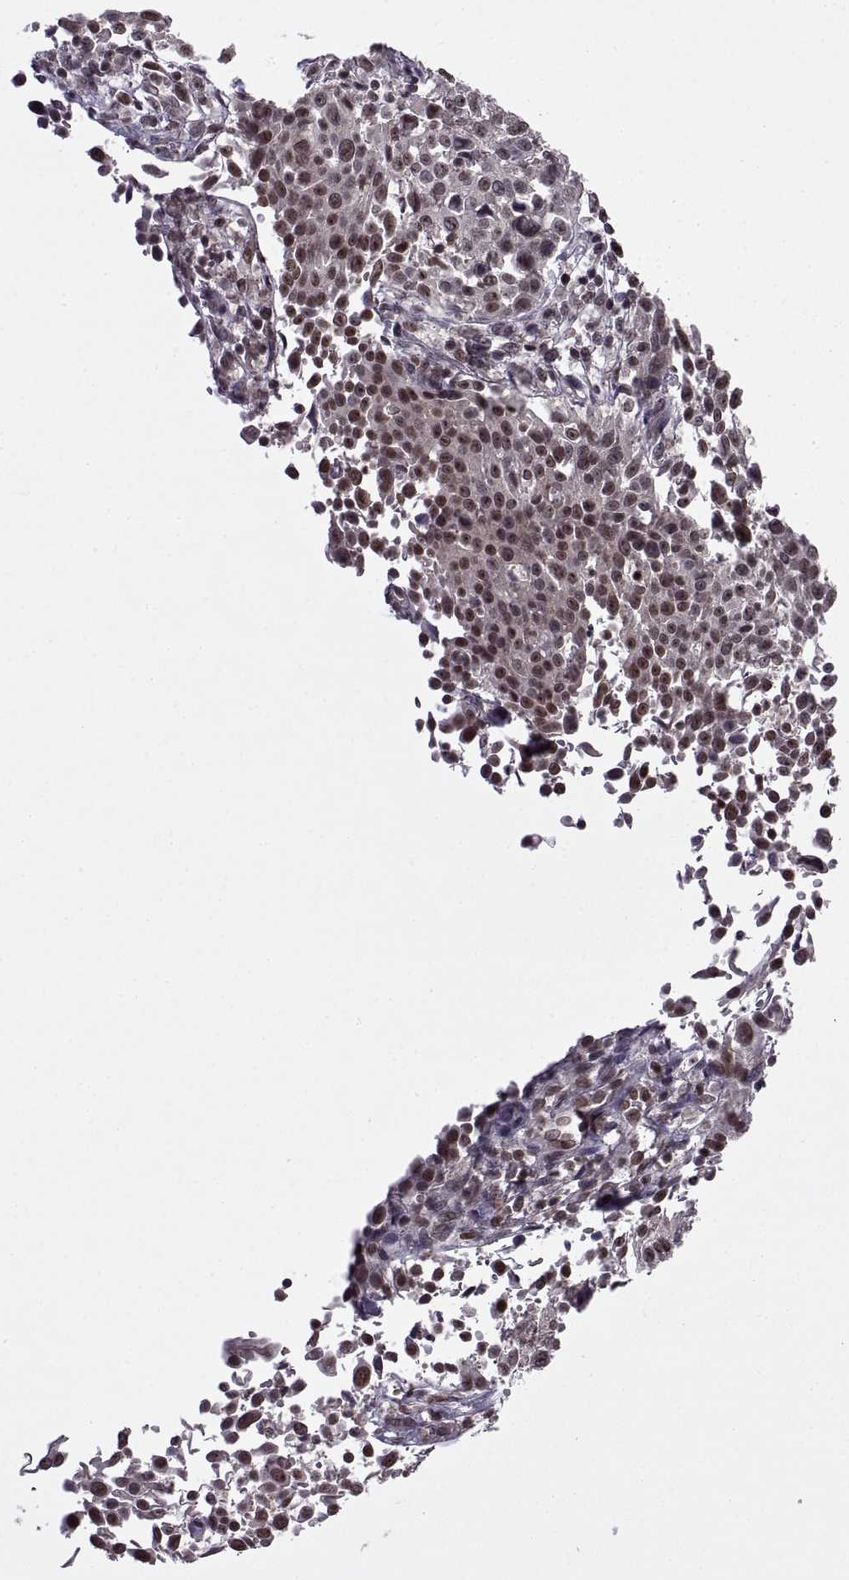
{"staining": {"intensity": "moderate", "quantity": "<25%", "location": "nuclear"}, "tissue": "cervical cancer", "cell_type": "Tumor cells", "image_type": "cancer", "snomed": [{"axis": "morphology", "description": "Squamous cell carcinoma, NOS"}, {"axis": "topography", "description": "Cervix"}], "caption": "Protein expression analysis of human cervical cancer reveals moderate nuclear expression in about <25% of tumor cells.", "gene": "INTS3", "patient": {"sex": "female", "age": 26}}